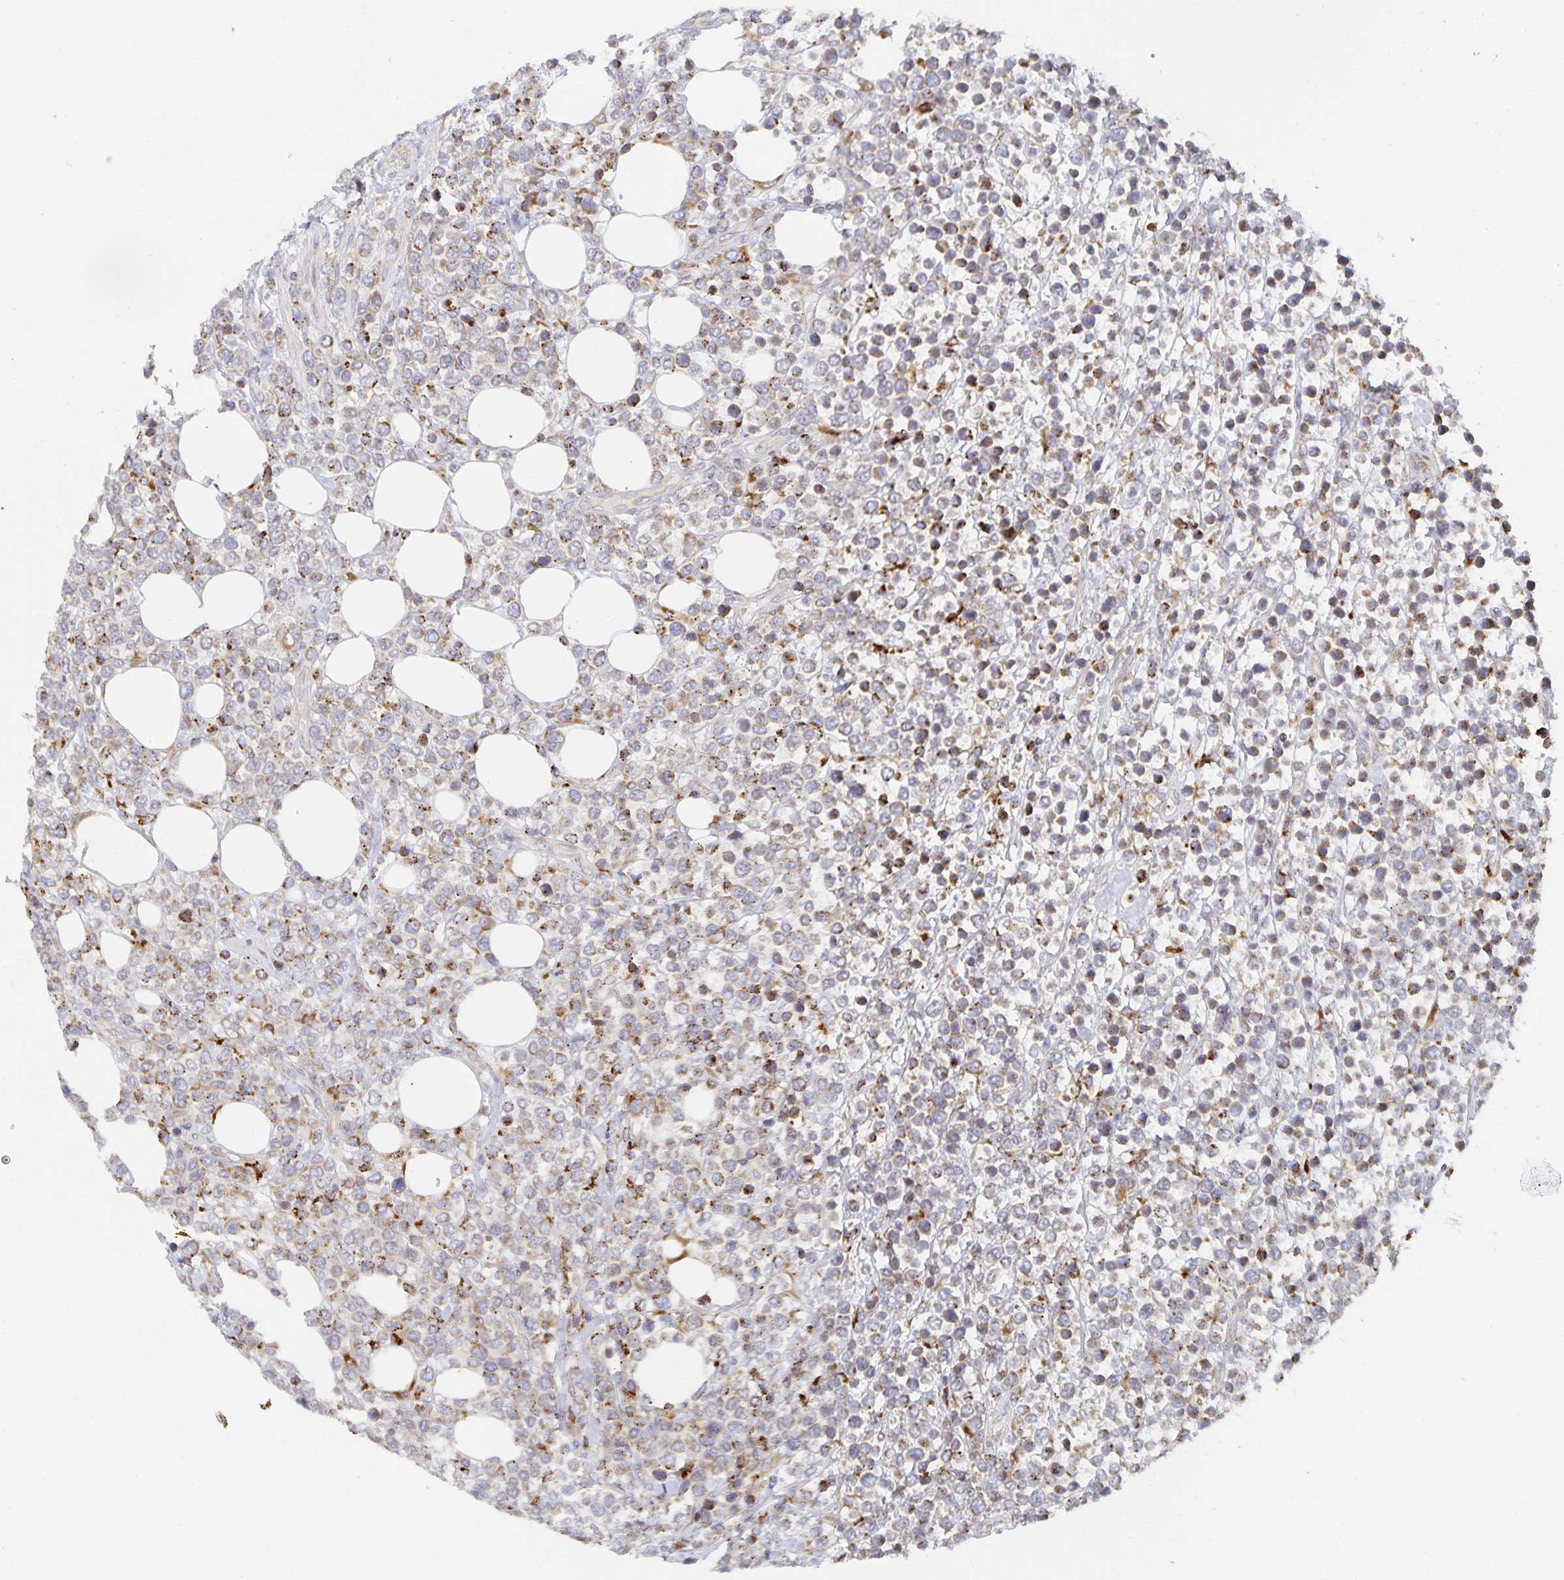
{"staining": {"intensity": "weak", "quantity": "25%-75%", "location": "cytoplasmic/membranous"}, "tissue": "lymphoma", "cell_type": "Tumor cells", "image_type": "cancer", "snomed": [{"axis": "morphology", "description": "Malignant lymphoma, non-Hodgkin's type, High grade"}, {"axis": "topography", "description": "Soft tissue"}], "caption": "Malignant lymphoma, non-Hodgkin's type (high-grade) stained for a protein displays weak cytoplasmic/membranous positivity in tumor cells.", "gene": "NOMO1", "patient": {"sex": "female", "age": 56}}